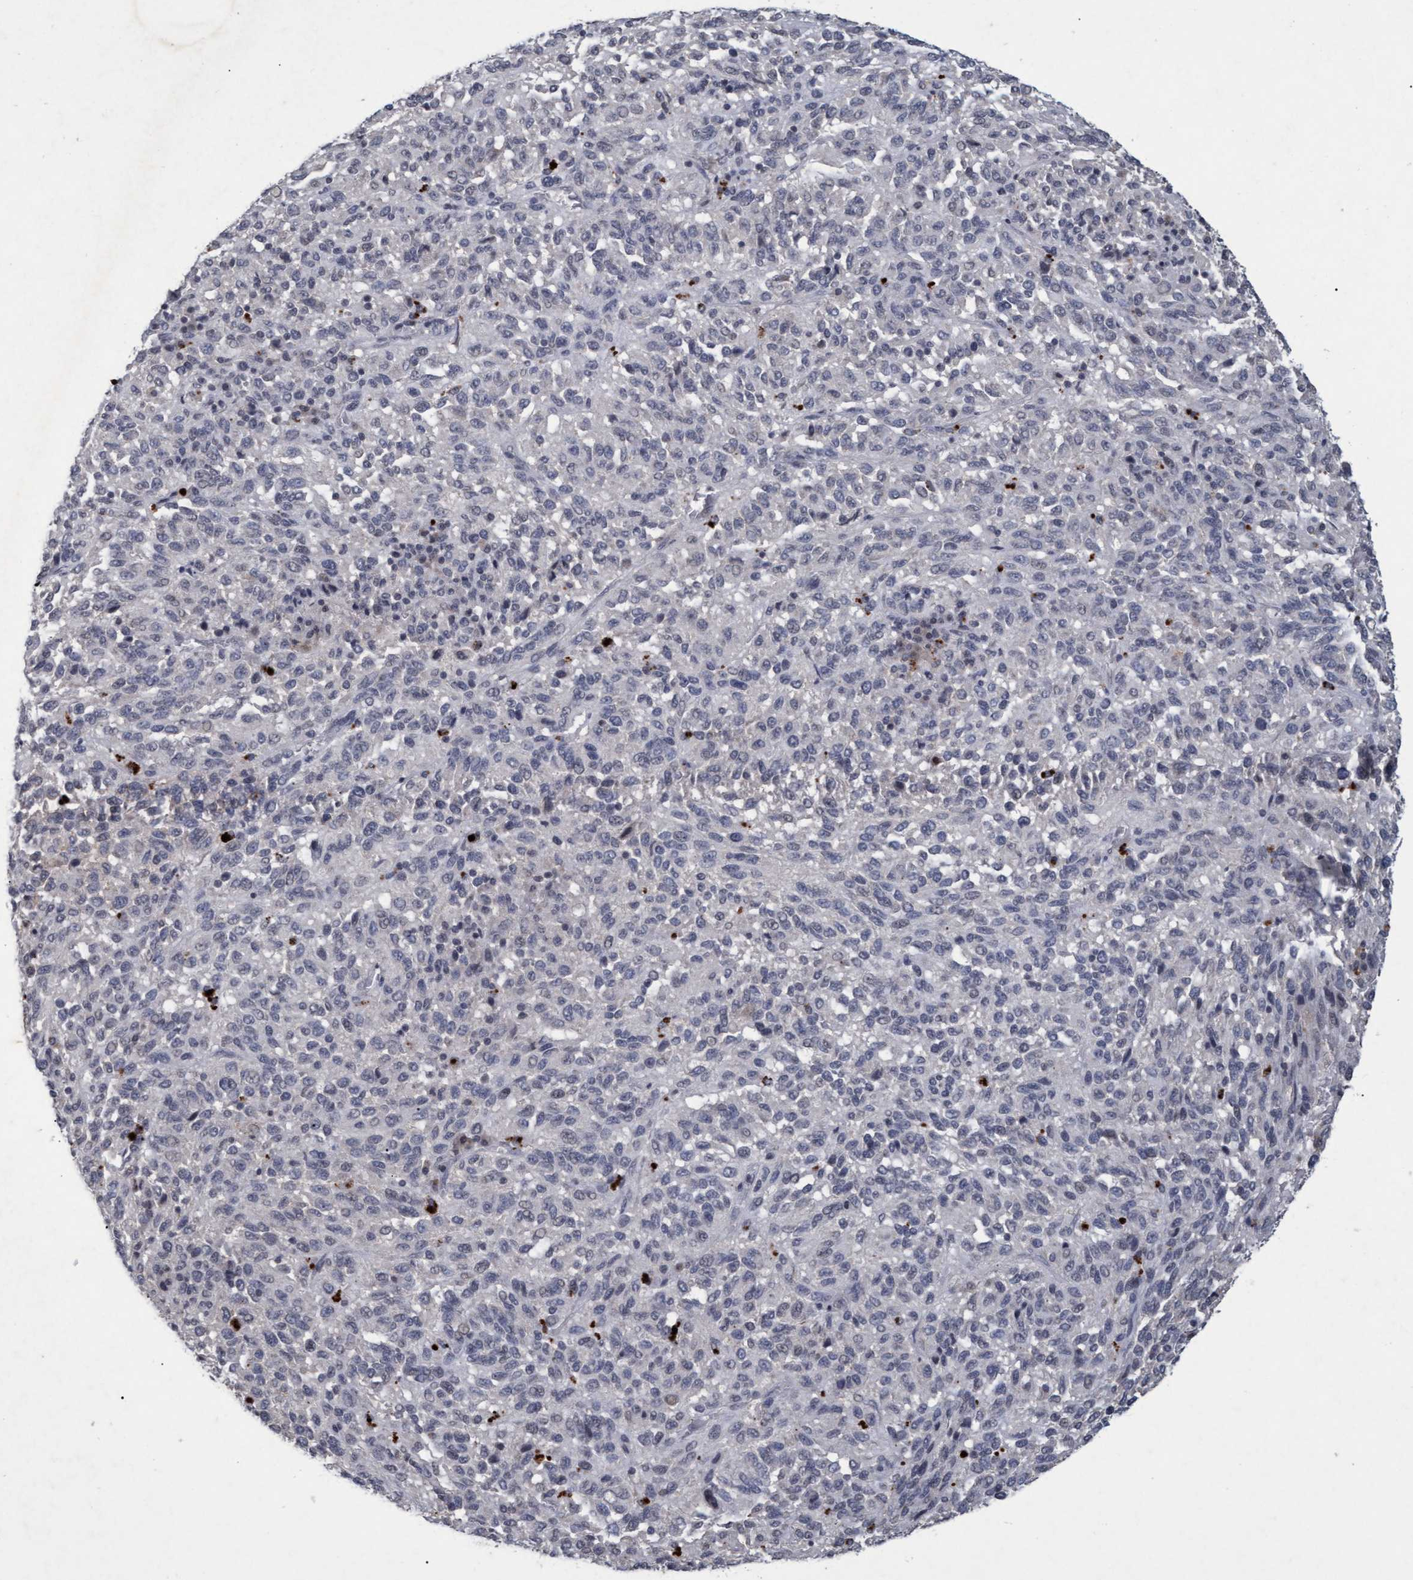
{"staining": {"intensity": "negative", "quantity": "none", "location": "none"}, "tissue": "melanoma", "cell_type": "Tumor cells", "image_type": "cancer", "snomed": [{"axis": "morphology", "description": "Malignant melanoma, Metastatic site"}, {"axis": "topography", "description": "Lung"}], "caption": "An immunohistochemistry micrograph of malignant melanoma (metastatic site) is shown. There is no staining in tumor cells of malignant melanoma (metastatic site).", "gene": "GALC", "patient": {"sex": "male", "age": 64}}